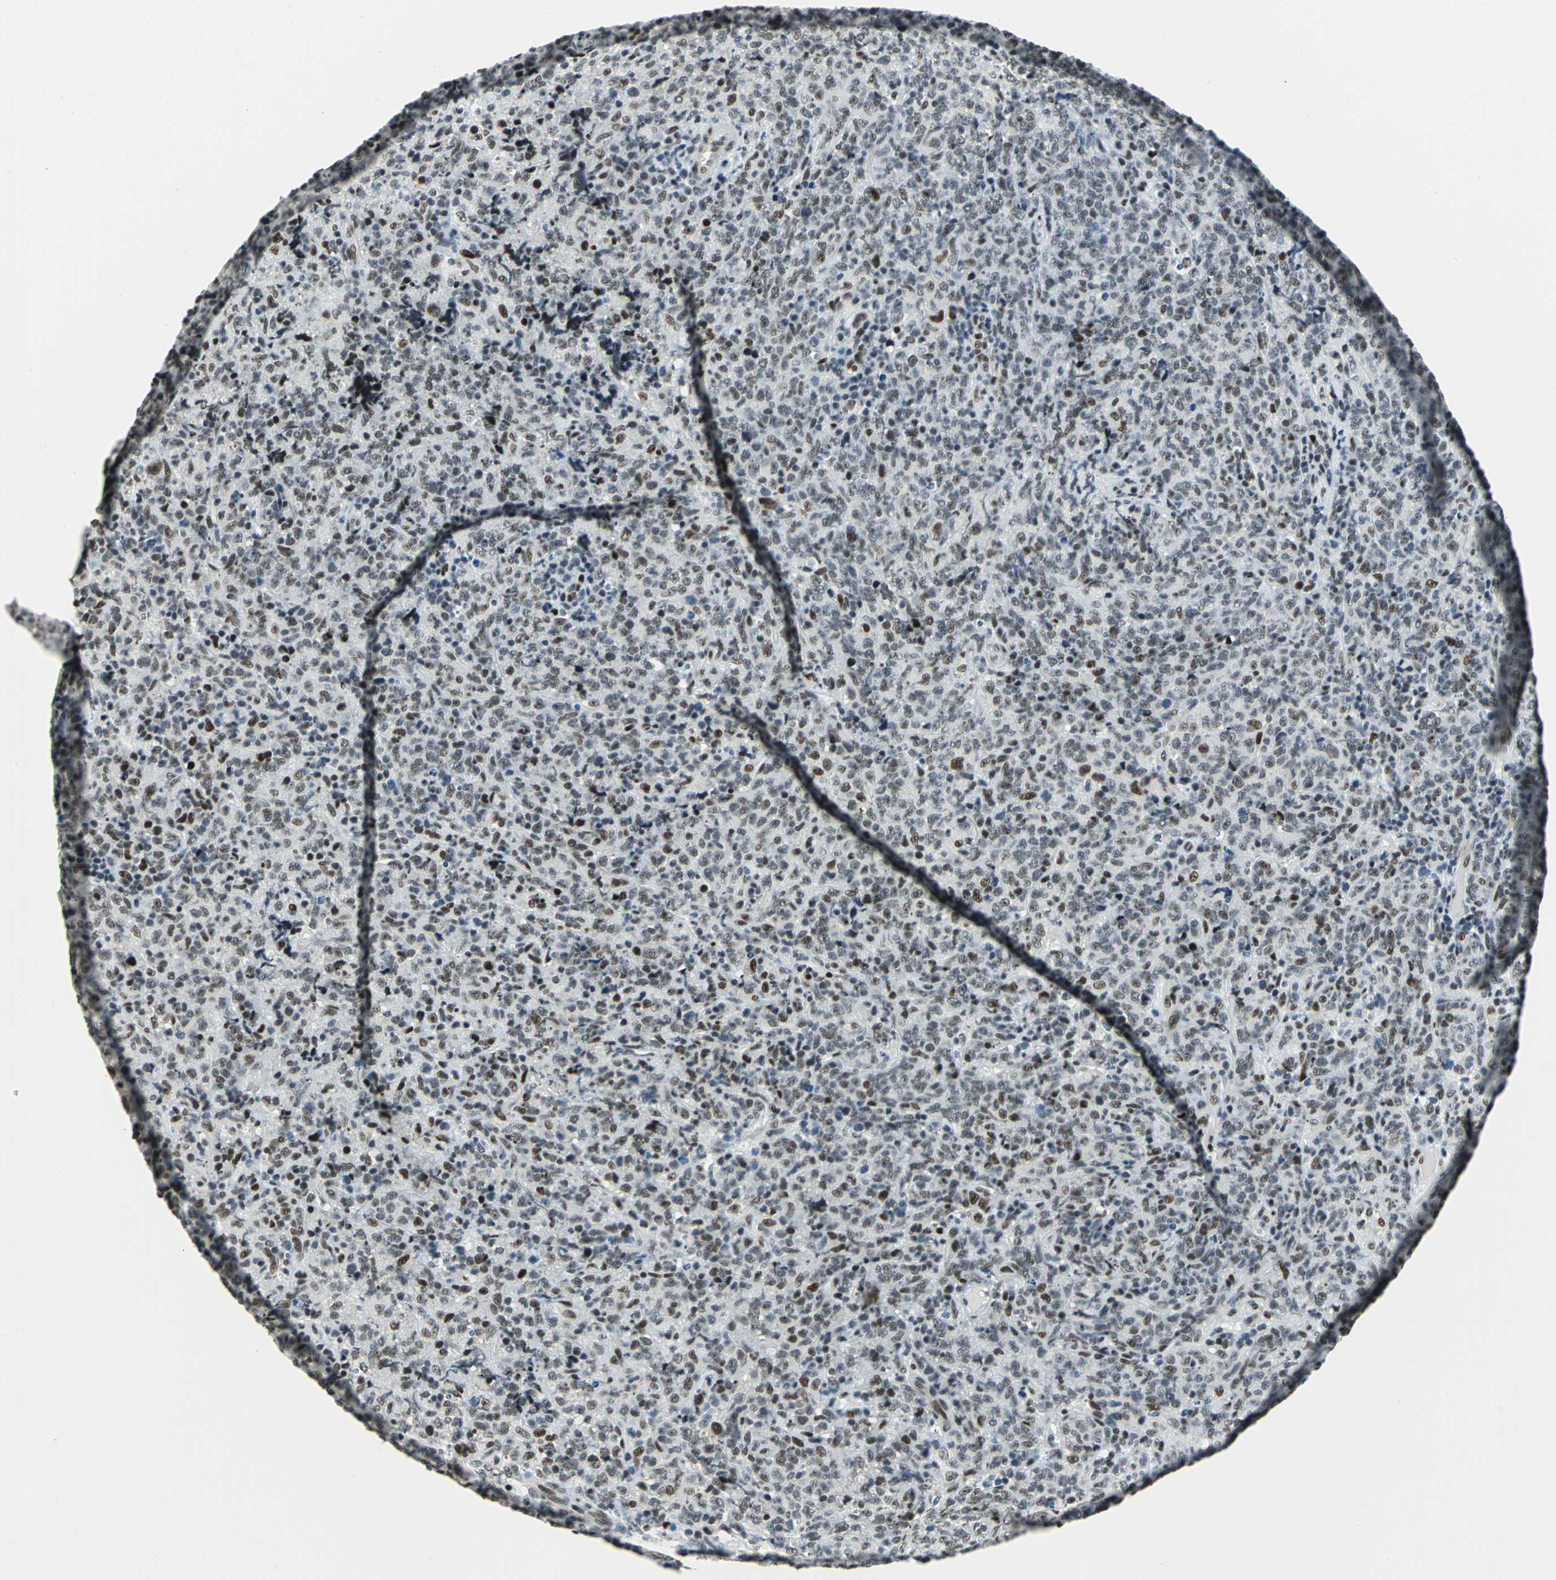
{"staining": {"intensity": "moderate", "quantity": ">75%", "location": "nuclear"}, "tissue": "lymphoma", "cell_type": "Tumor cells", "image_type": "cancer", "snomed": [{"axis": "morphology", "description": "Malignant lymphoma, non-Hodgkin's type, High grade"}, {"axis": "topography", "description": "Tonsil"}], "caption": "Malignant lymphoma, non-Hodgkin's type (high-grade) stained with a brown dye exhibits moderate nuclear positive expression in approximately >75% of tumor cells.", "gene": "KAT6B", "patient": {"sex": "female", "age": 36}}